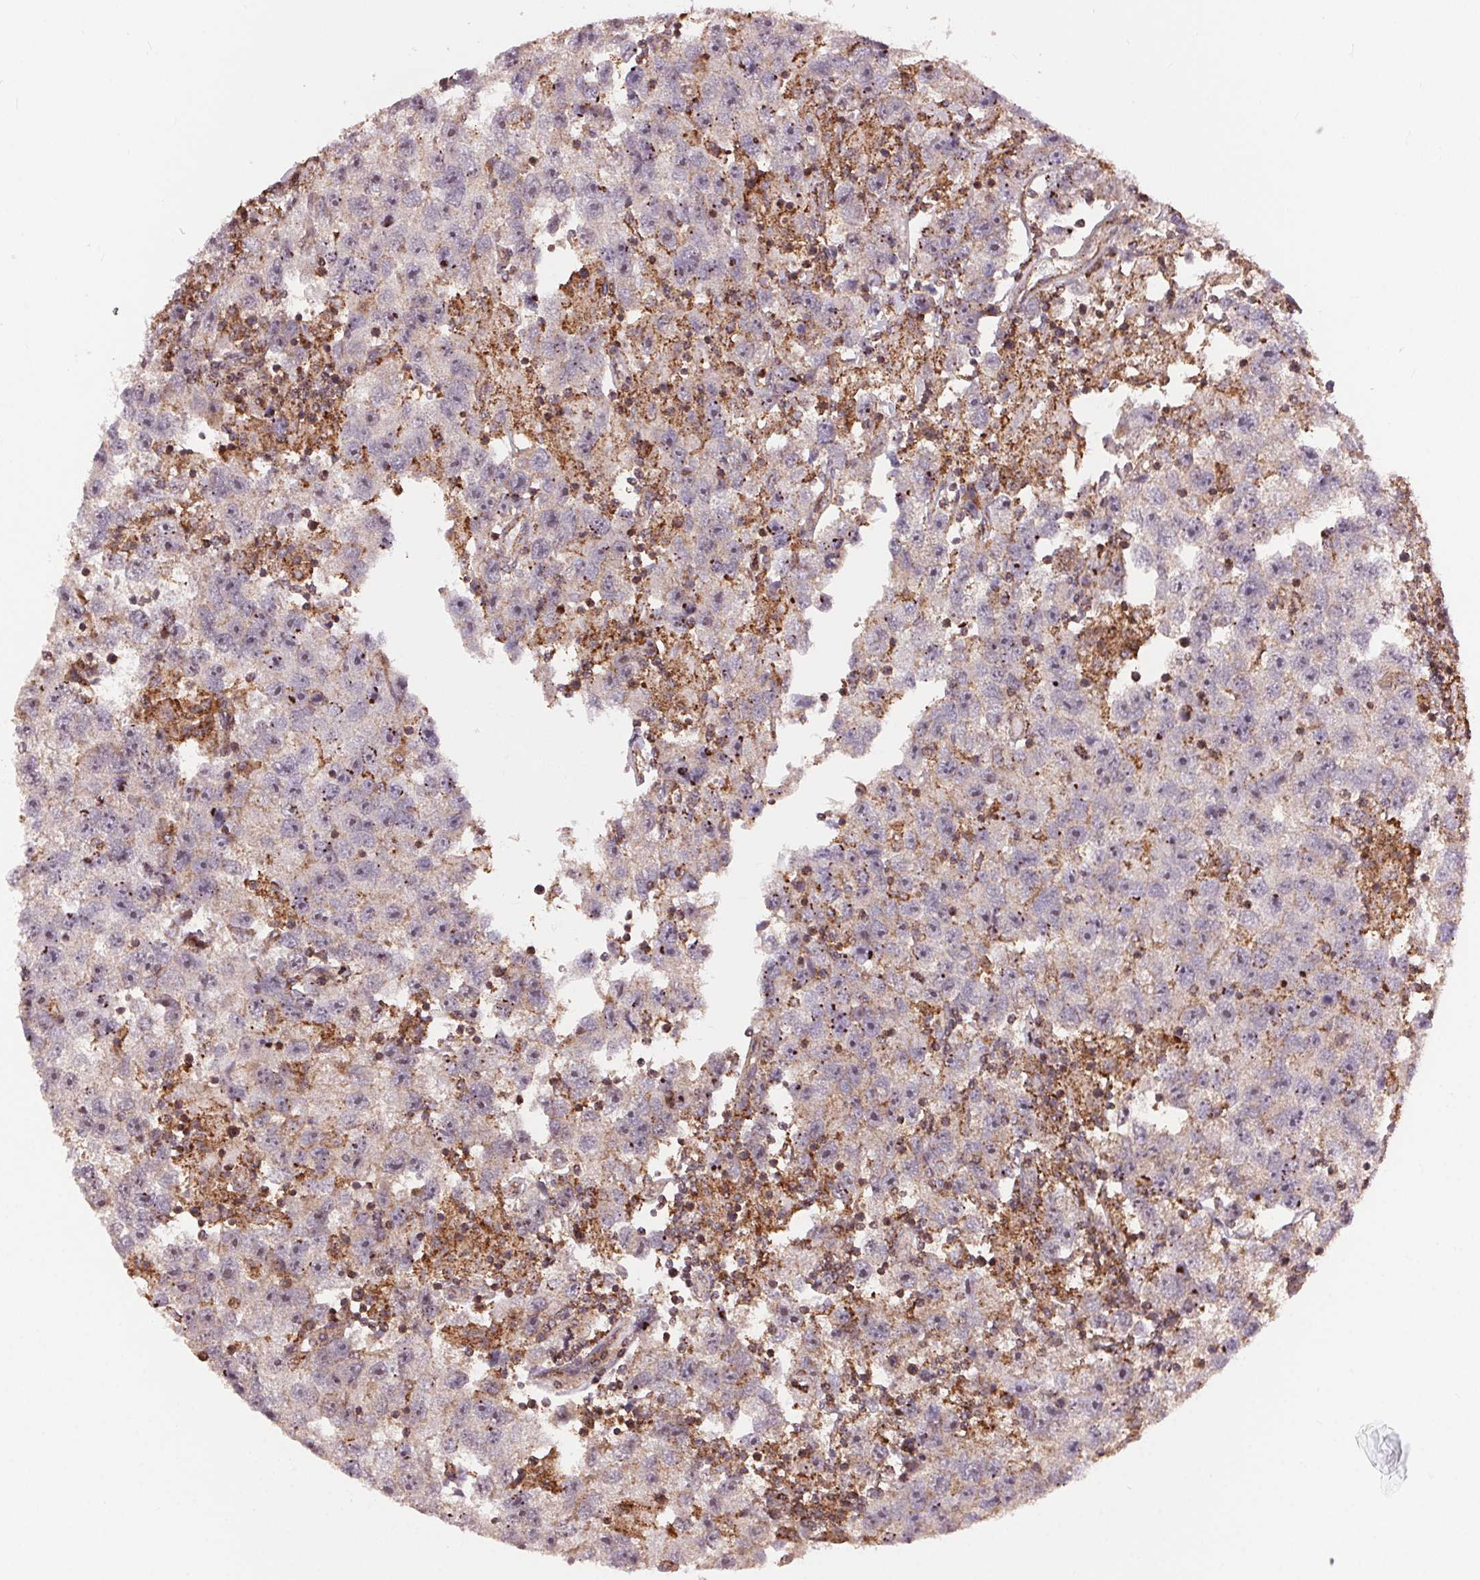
{"staining": {"intensity": "negative", "quantity": "none", "location": "none"}, "tissue": "testis cancer", "cell_type": "Tumor cells", "image_type": "cancer", "snomed": [{"axis": "morphology", "description": "Seminoma, NOS"}, {"axis": "topography", "description": "Testis"}], "caption": "Tumor cells are negative for protein expression in human testis cancer.", "gene": "CHMP4B", "patient": {"sex": "male", "age": 26}}